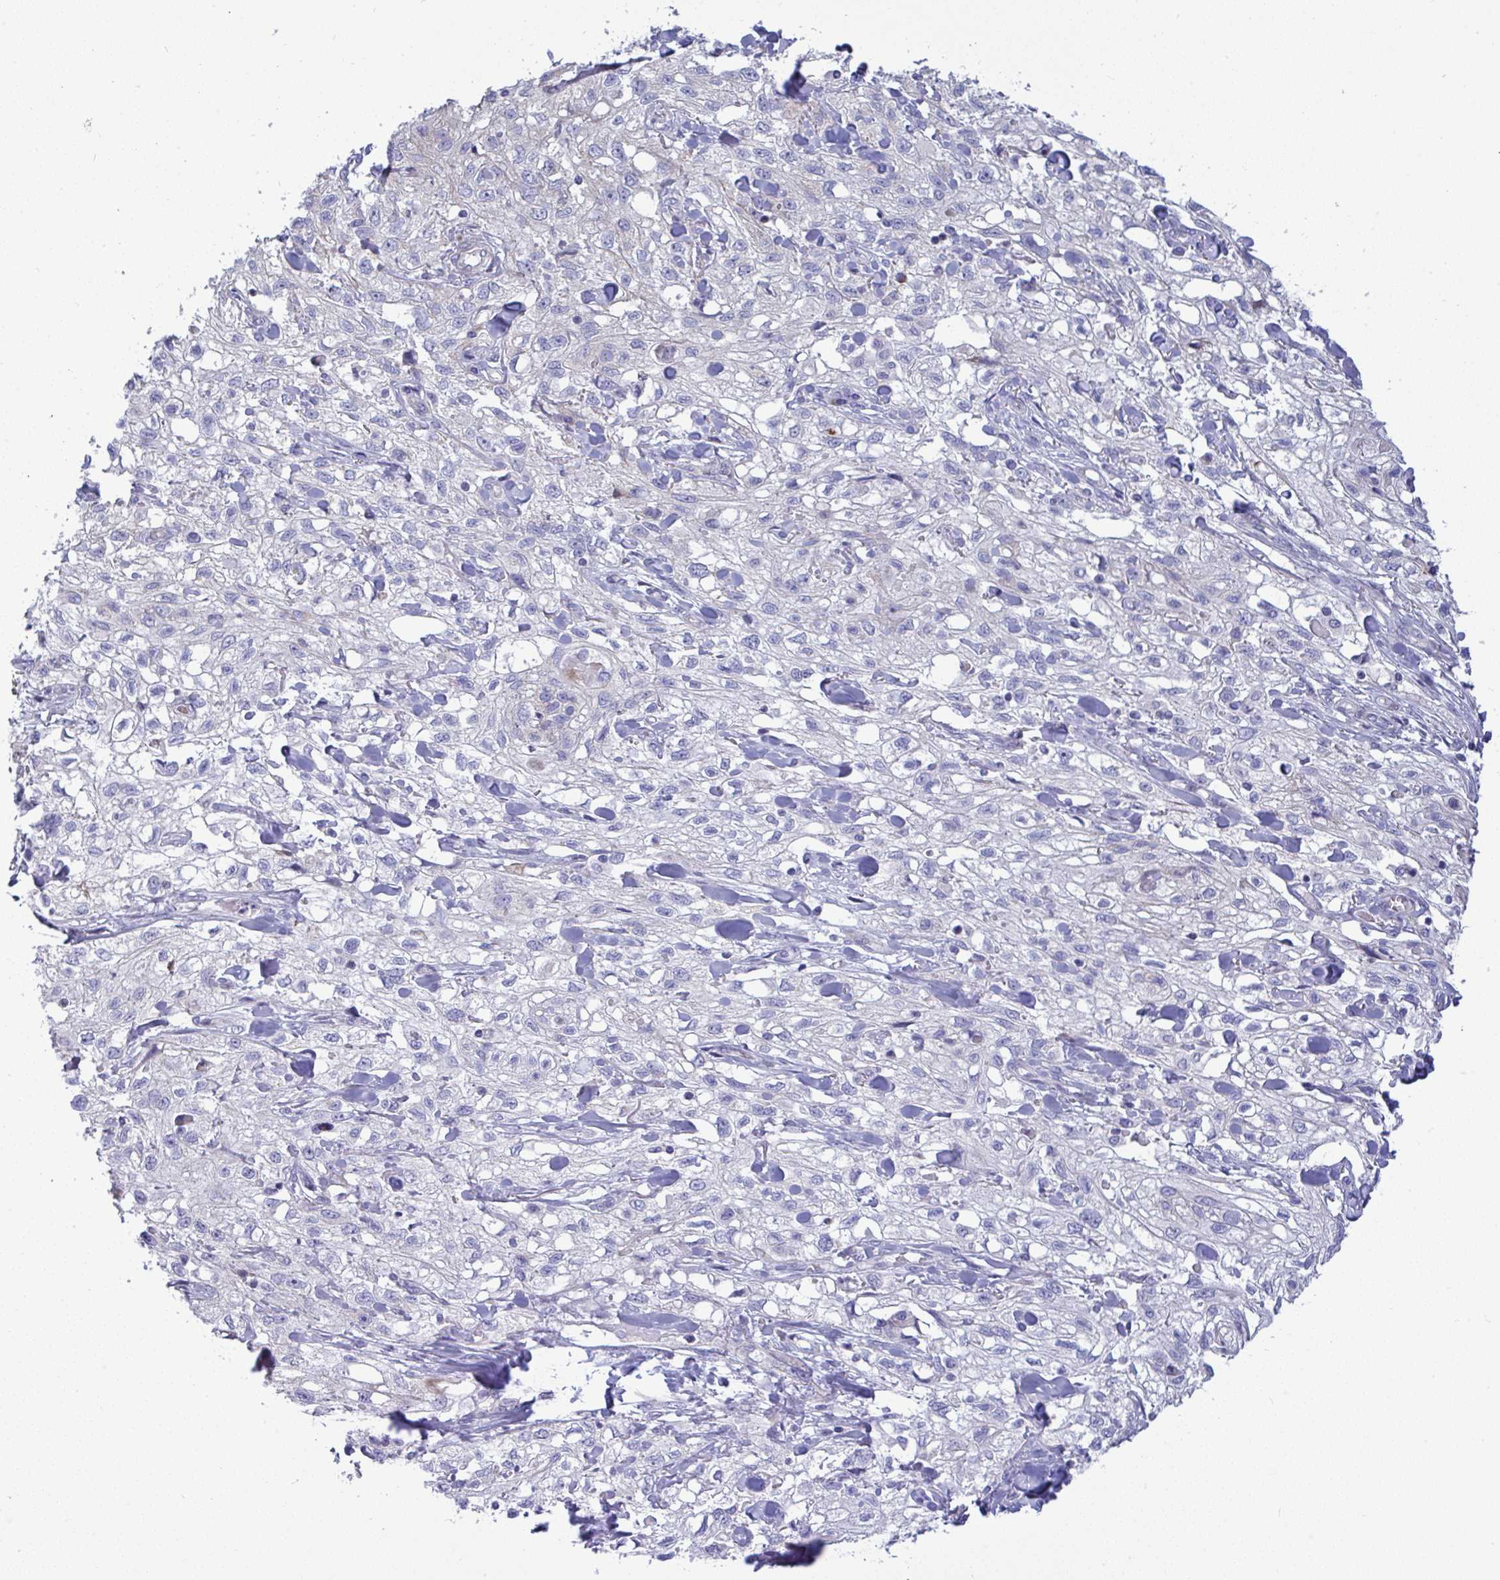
{"staining": {"intensity": "negative", "quantity": "none", "location": "none"}, "tissue": "skin cancer", "cell_type": "Tumor cells", "image_type": "cancer", "snomed": [{"axis": "morphology", "description": "Squamous cell carcinoma, NOS"}, {"axis": "topography", "description": "Skin"}, {"axis": "topography", "description": "Vulva"}], "caption": "Skin cancer (squamous cell carcinoma) was stained to show a protein in brown. There is no significant positivity in tumor cells.", "gene": "NTN1", "patient": {"sex": "female", "age": 86}}